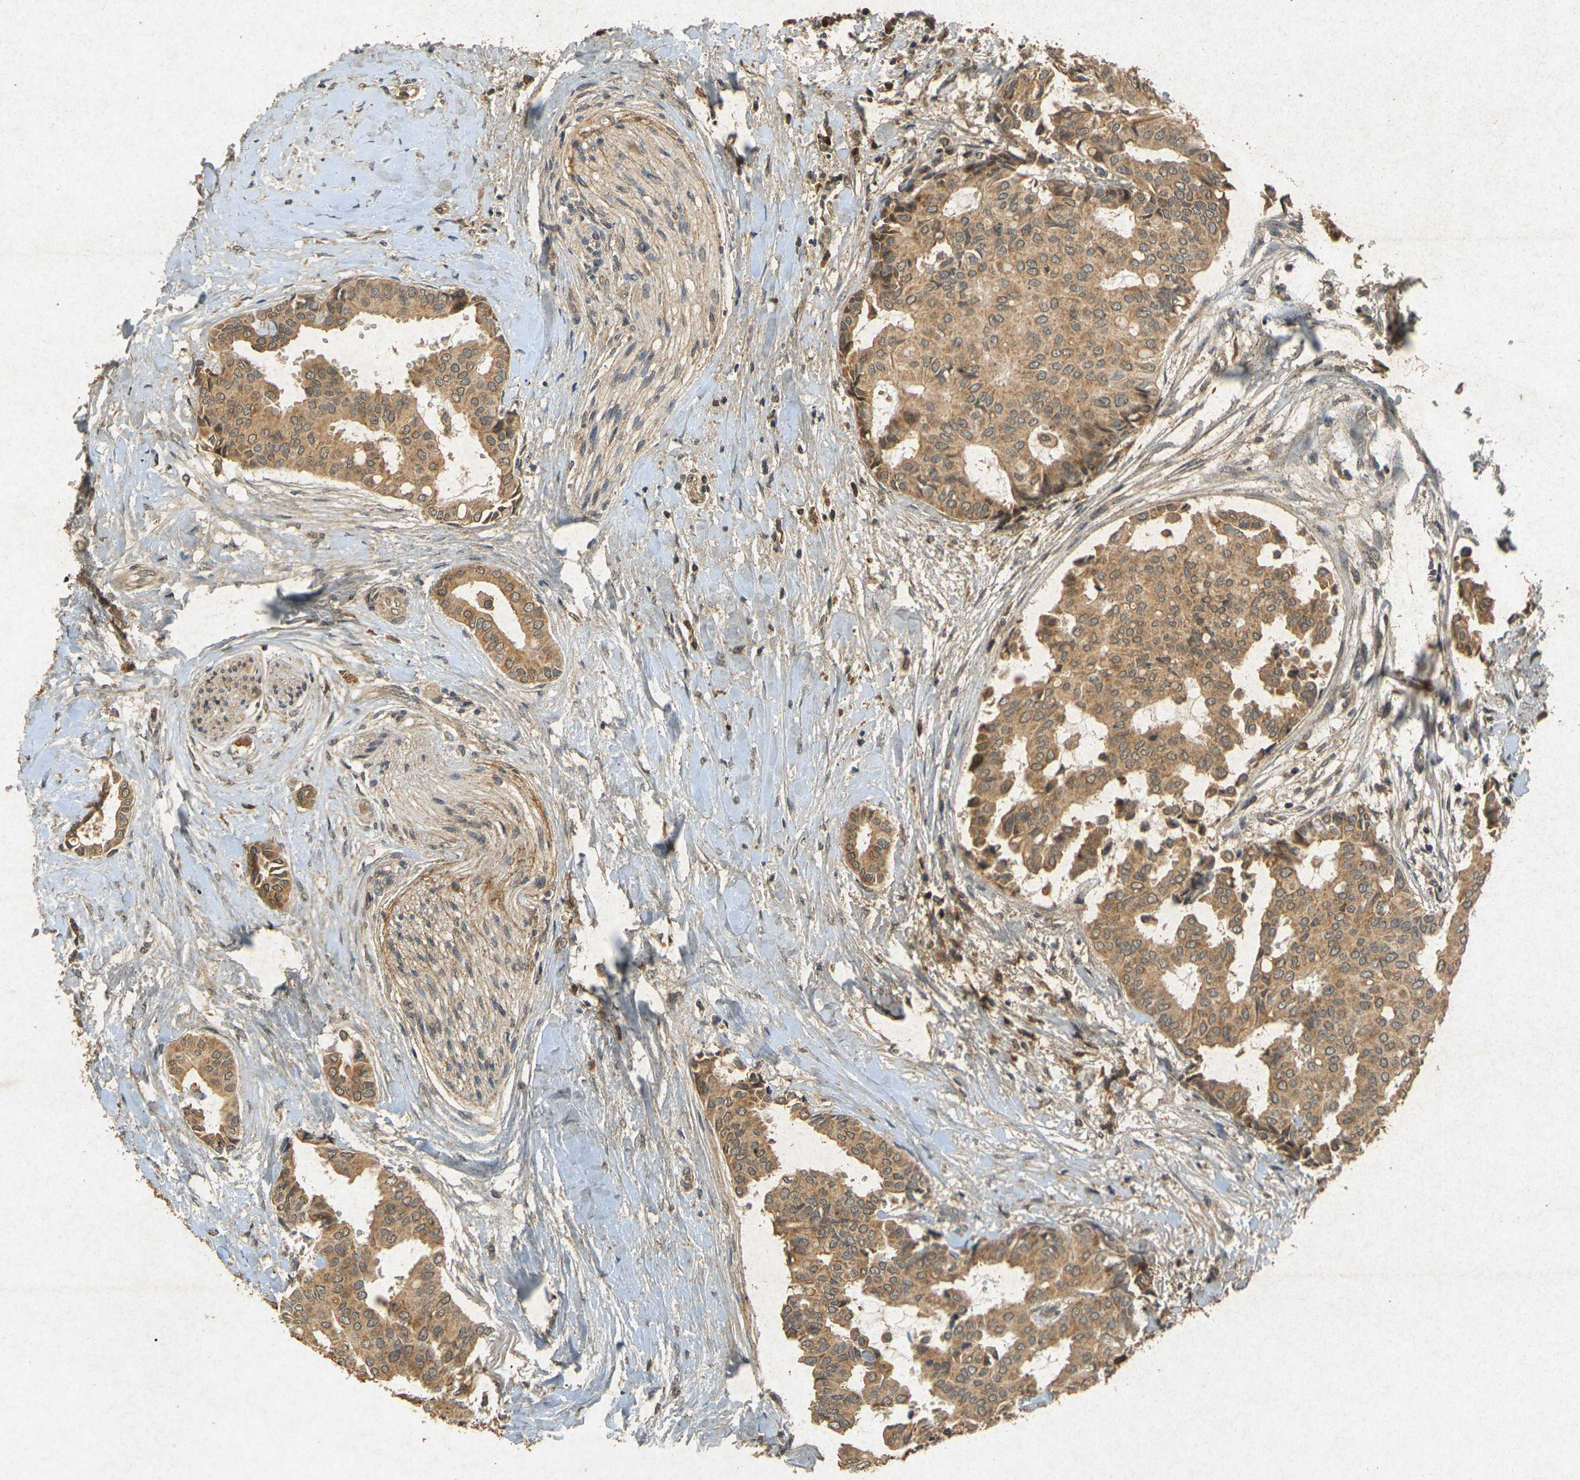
{"staining": {"intensity": "moderate", "quantity": ">75%", "location": "cytoplasmic/membranous"}, "tissue": "head and neck cancer", "cell_type": "Tumor cells", "image_type": "cancer", "snomed": [{"axis": "morphology", "description": "Adenocarcinoma, NOS"}, {"axis": "topography", "description": "Salivary gland"}, {"axis": "topography", "description": "Head-Neck"}], "caption": "Head and neck cancer (adenocarcinoma) stained with a protein marker demonstrates moderate staining in tumor cells.", "gene": "ERN1", "patient": {"sex": "female", "age": 59}}